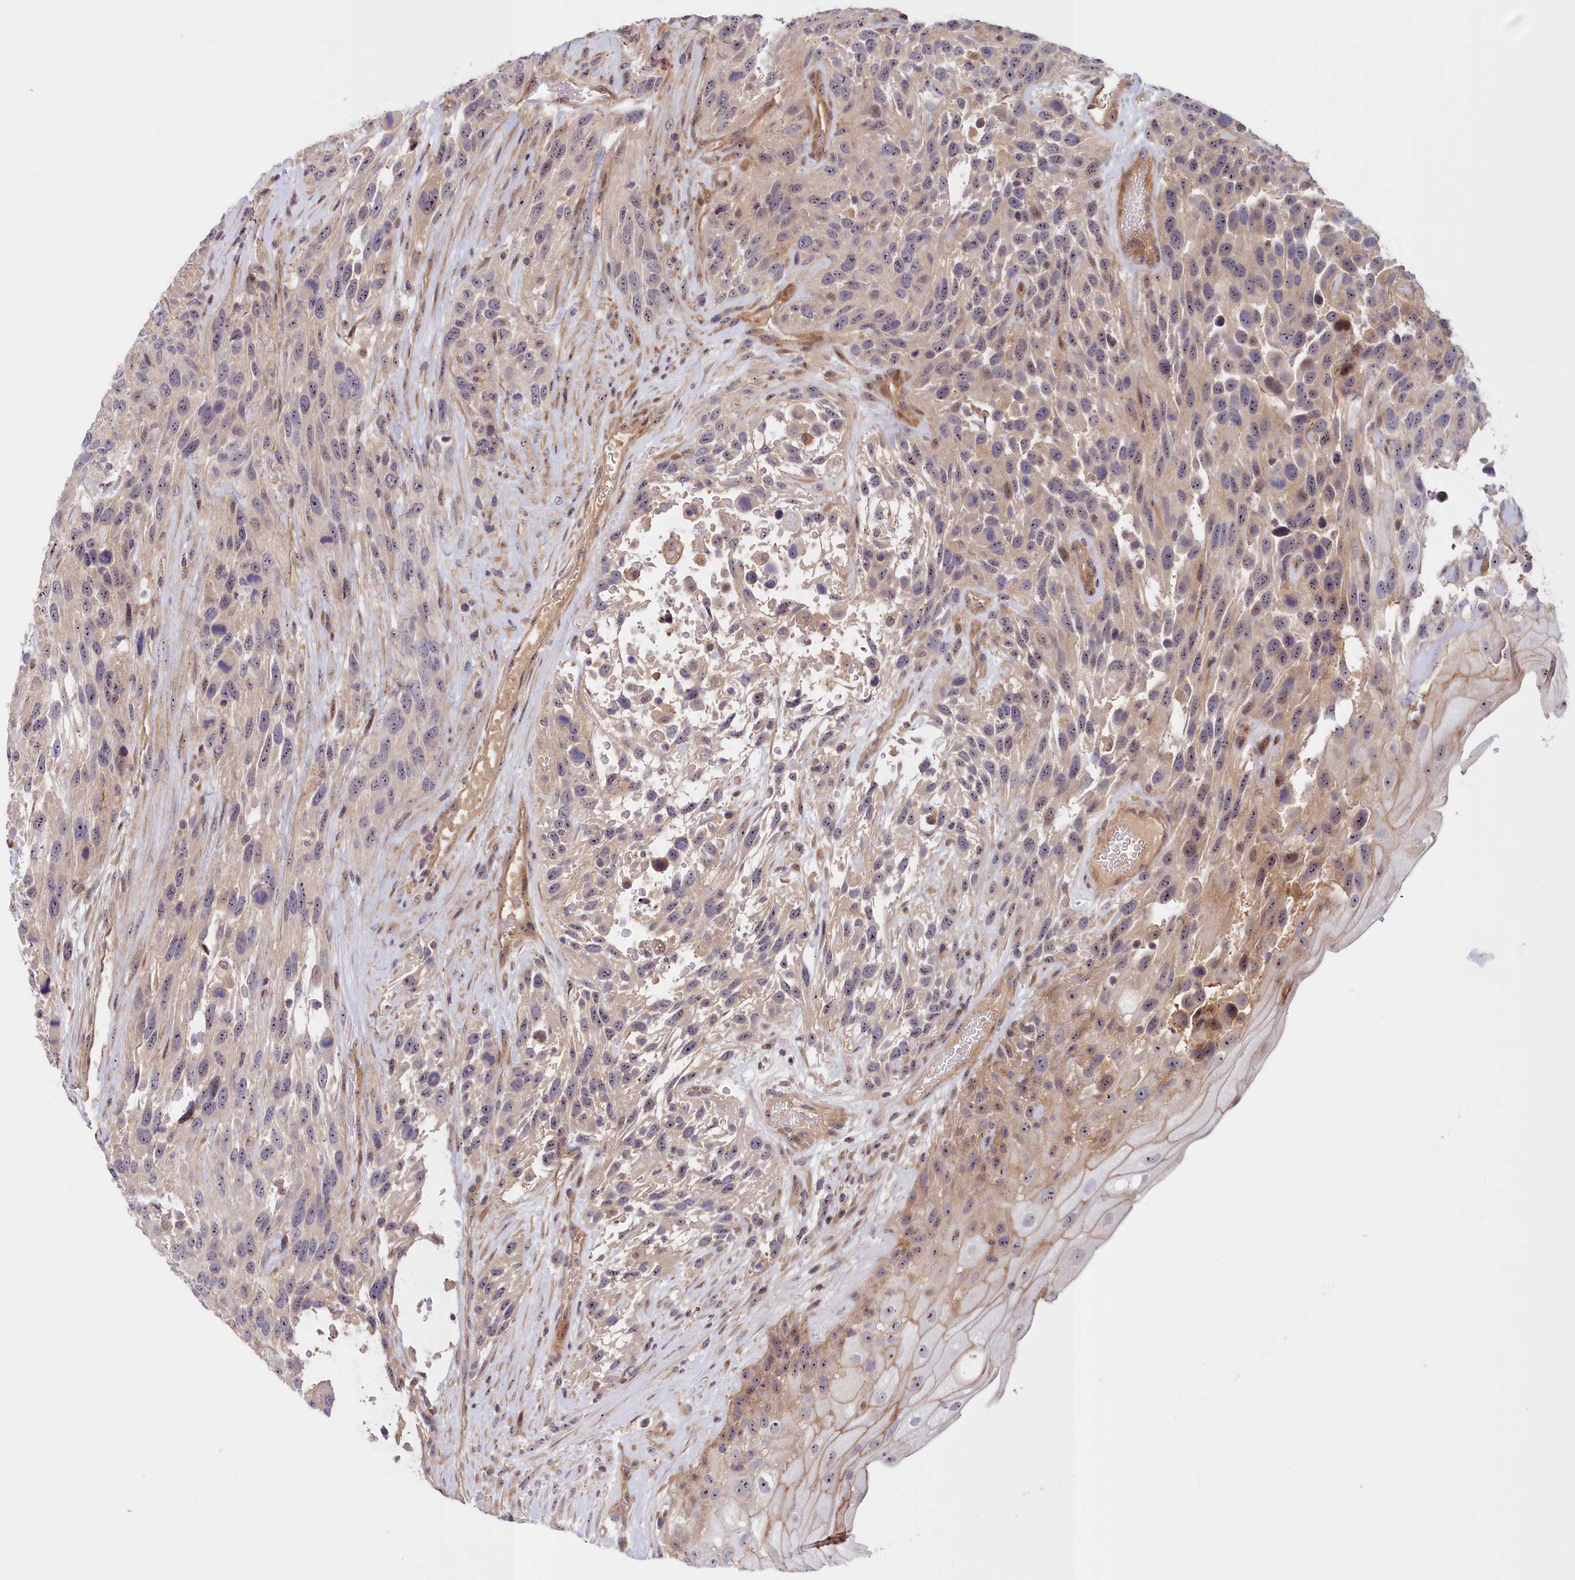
{"staining": {"intensity": "moderate", "quantity": ">75%", "location": "nuclear"}, "tissue": "urothelial cancer", "cell_type": "Tumor cells", "image_type": "cancer", "snomed": [{"axis": "morphology", "description": "Urothelial carcinoma, High grade"}, {"axis": "topography", "description": "Urinary bladder"}], "caption": "Tumor cells reveal medium levels of moderate nuclear positivity in approximately >75% of cells in human urothelial carcinoma (high-grade).", "gene": "NEURL4", "patient": {"sex": "female", "age": 70}}